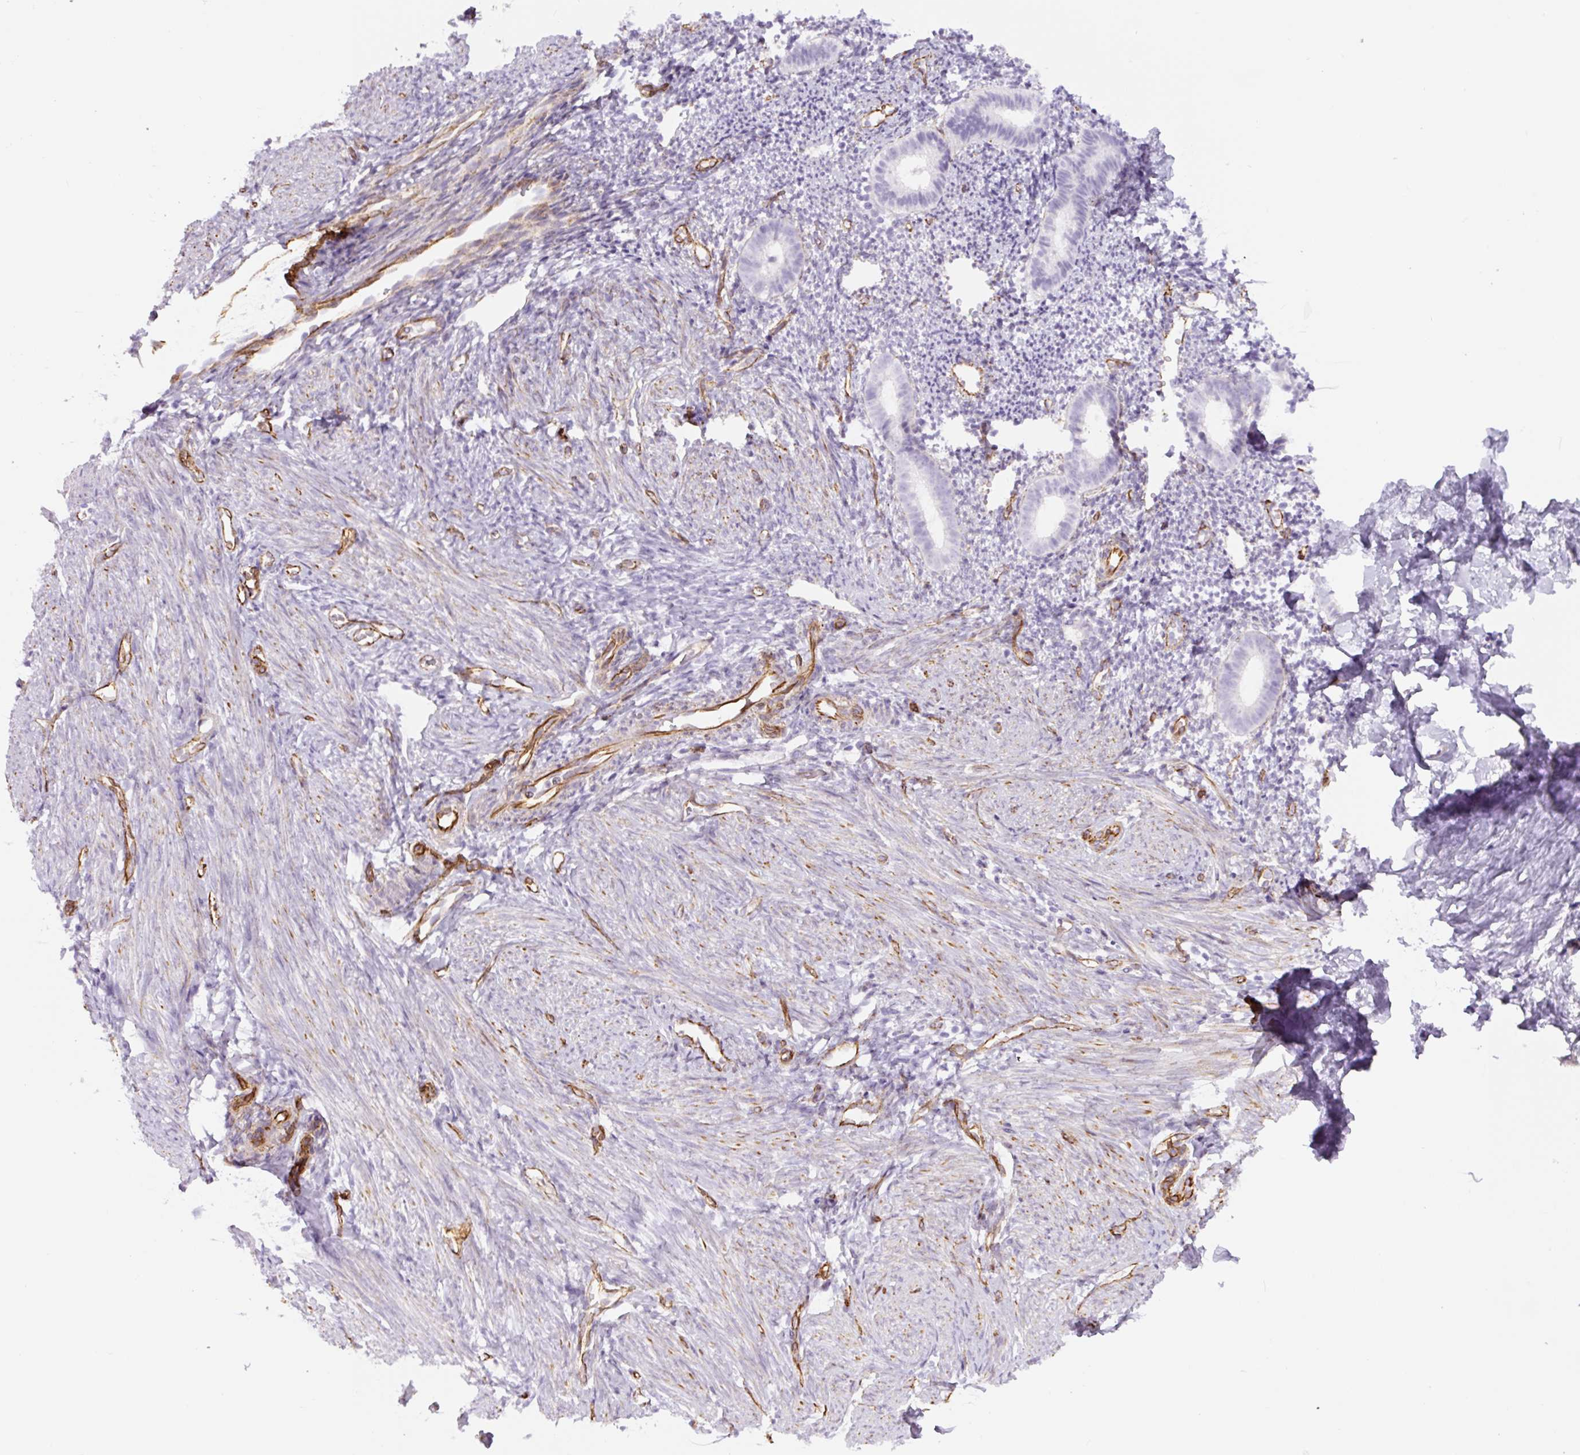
{"staining": {"intensity": "negative", "quantity": "none", "location": "none"}, "tissue": "endometrium", "cell_type": "Cells in endometrial stroma", "image_type": "normal", "snomed": [{"axis": "morphology", "description": "Normal tissue, NOS"}, {"axis": "topography", "description": "Endometrium"}], "caption": "There is no significant staining in cells in endometrial stroma of endometrium.", "gene": "NES", "patient": {"sex": "female", "age": 39}}